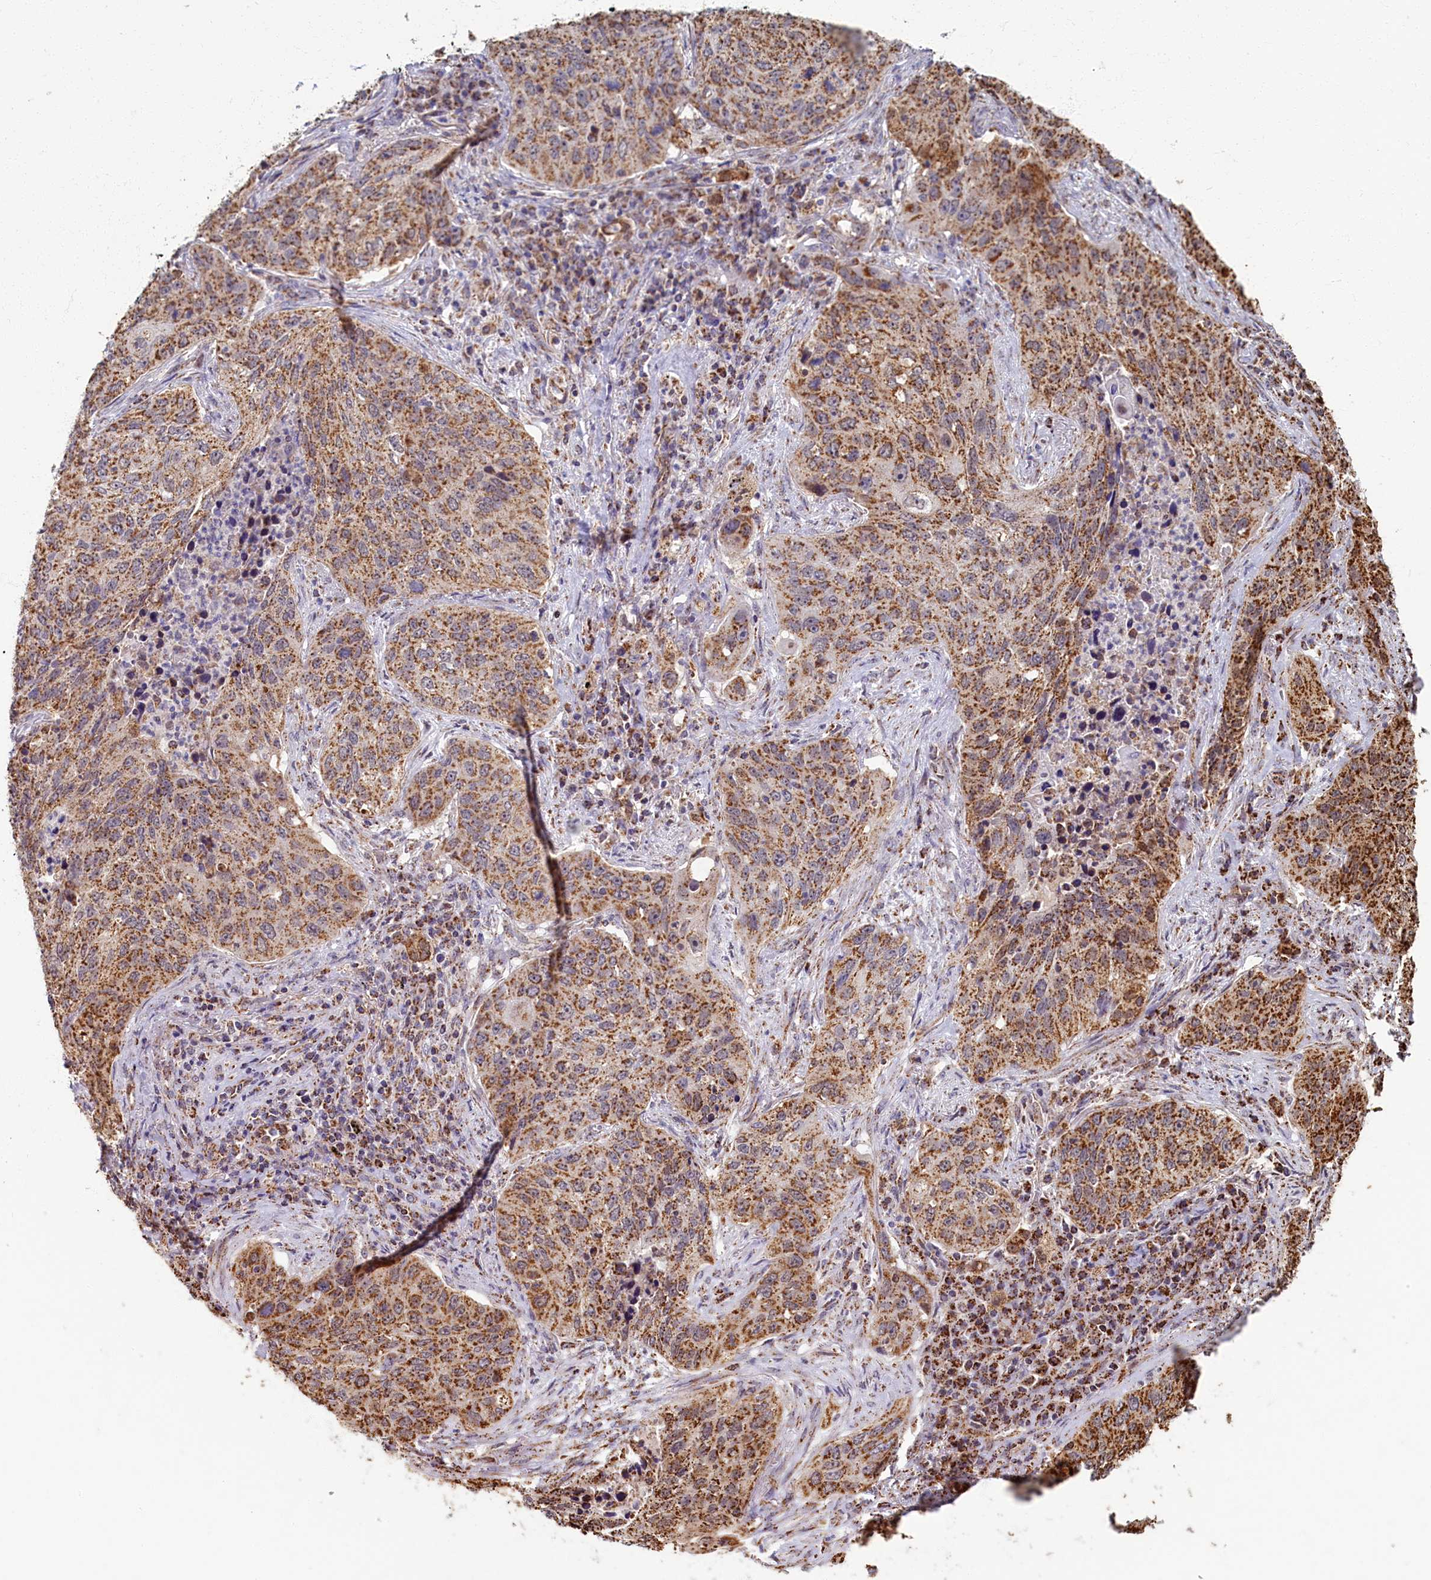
{"staining": {"intensity": "moderate", "quantity": ">75%", "location": "cytoplasmic/membranous"}, "tissue": "lung cancer", "cell_type": "Tumor cells", "image_type": "cancer", "snomed": [{"axis": "morphology", "description": "Squamous cell carcinoma, NOS"}, {"axis": "topography", "description": "Lung"}], "caption": "Immunohistochemical staining of human lung cancer (squamous cell carcinoma) displays medium levels of moderate cytoplasmic/membranous protein positivity in about >75% of tumor cells.", "gene": "SPR", "patient": {"sex": "female", "age": 63}}